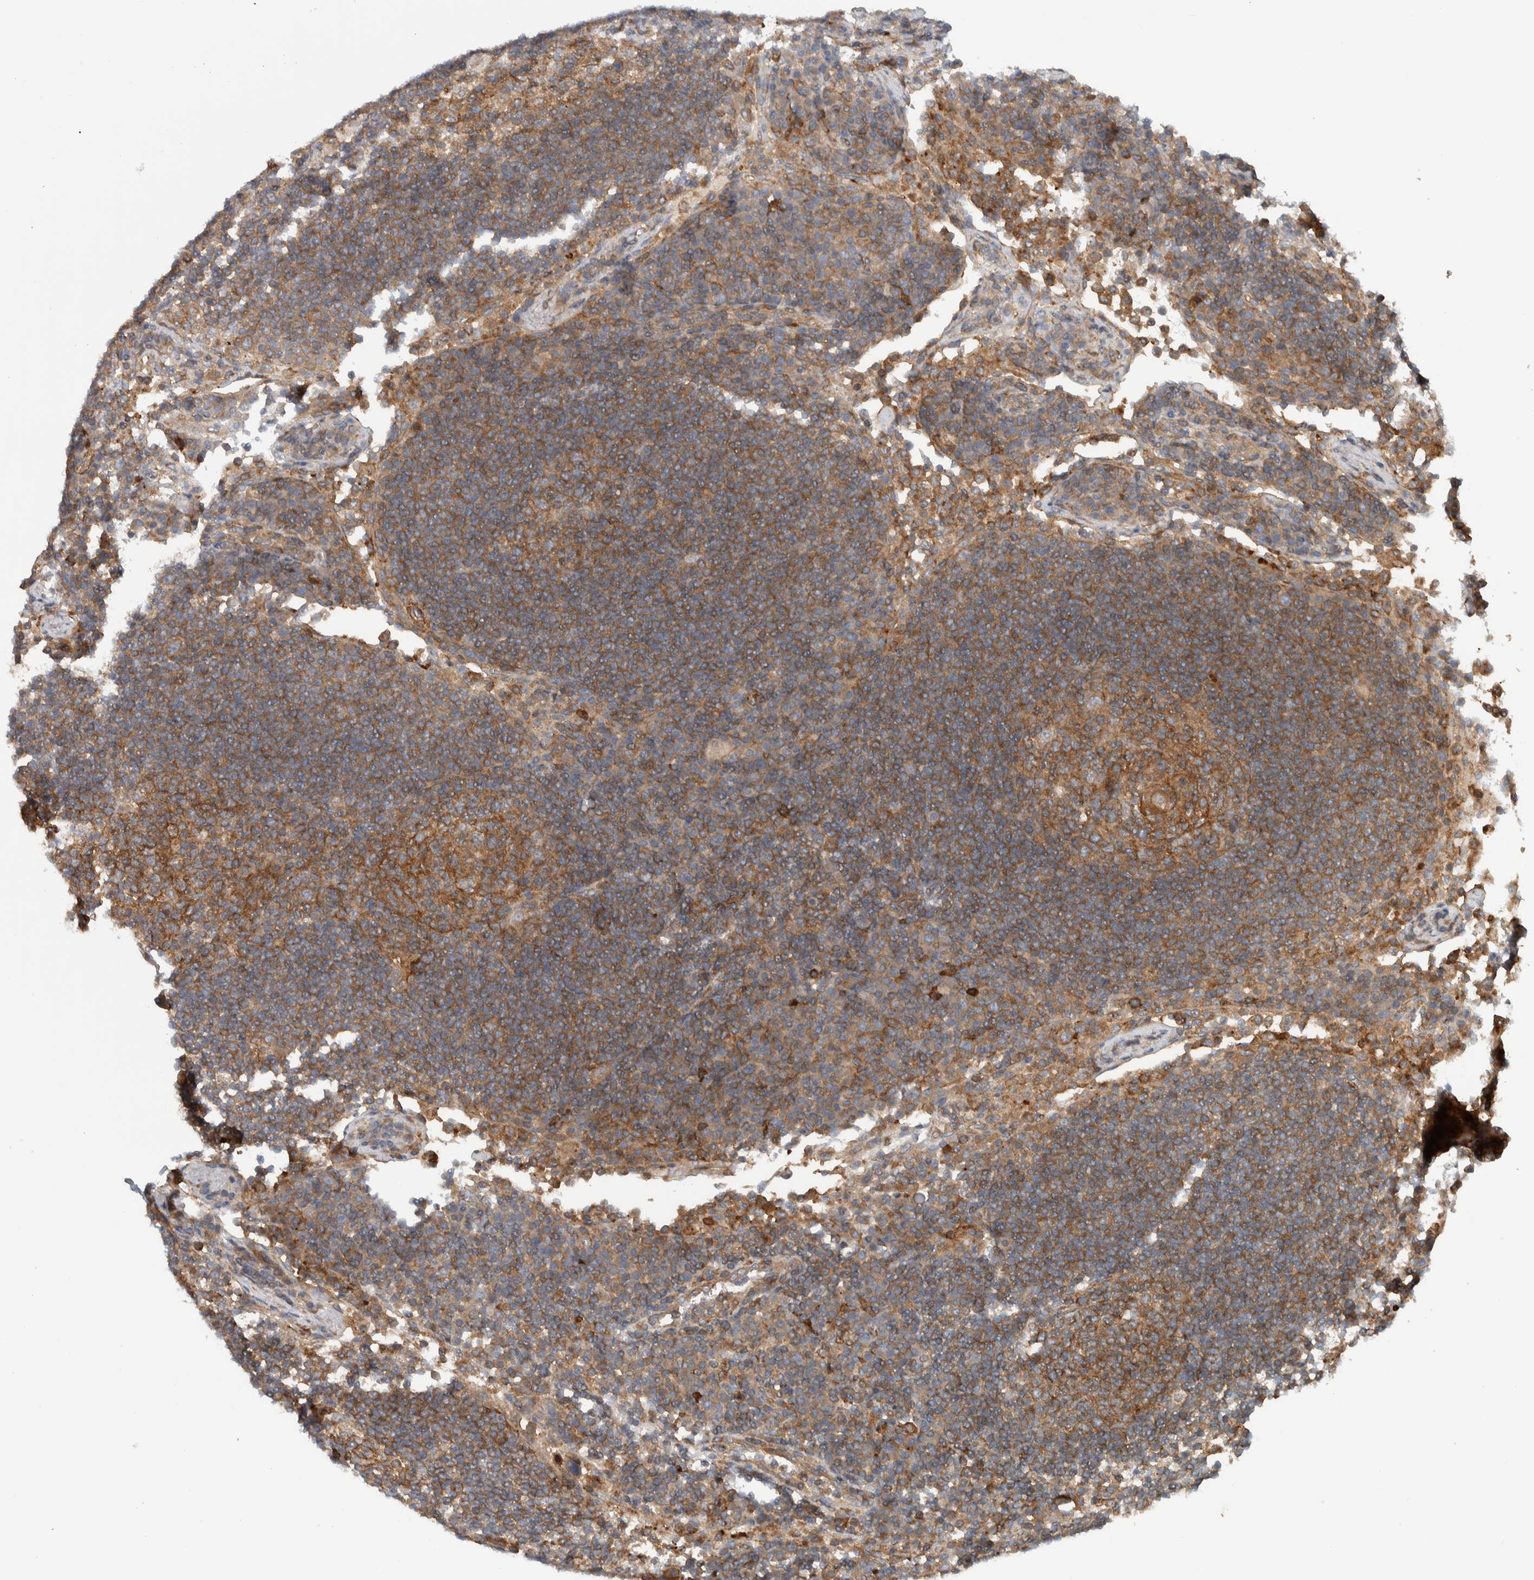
{"staining": {"intensity": "strong", "quantity": ">75%", "location": "cytoplasmic/membranous"}, "tissue": "lymph node", "cell_type": "Germinal center cells", "image_type": "normal", "snomed": [{"axis": "morphology", "description": "Normal tissue, NOS"}, {"axis": "topography", "description": "Lymph node"}], "caption": "DAB immunohistochemical staining of normal lymph node demonstrates strong cytoplasmic/membranous protein expression in approximately >75% of germinal center cells. (DAB (3,3'-diaminobenzidine) = brown stain, brightfield microscopy at high magnification).", "gene": "MPRIP", "patient": {"sex": "female", "age": 53}}